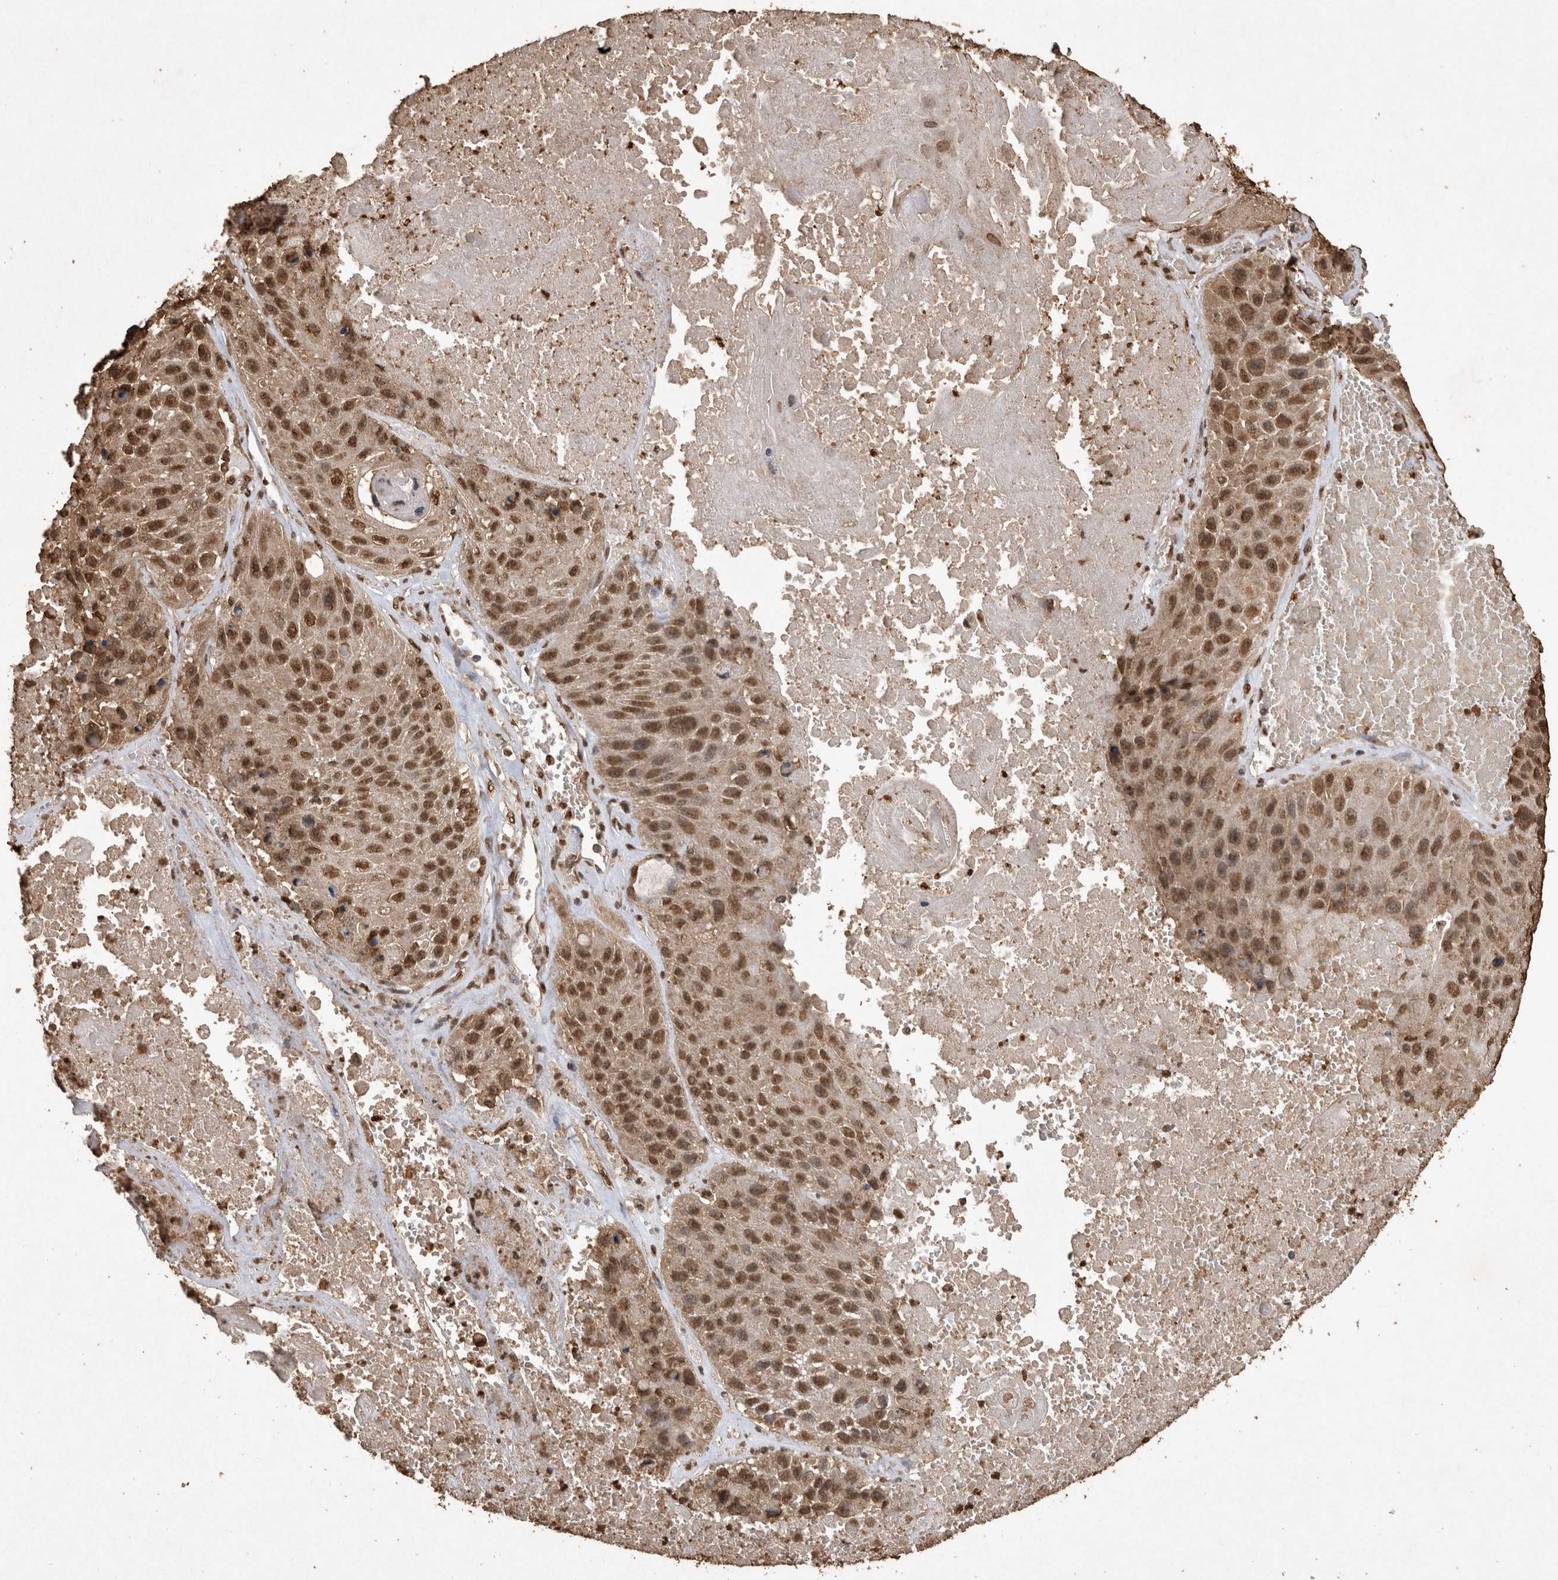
{"staining": {"intensity": "moderate", "quantity": ">75%", "location": "nuclear"}, "tissue": "lung cancer", "cell_type": "Tumor cells", "image_type": "cancer", "snomed": [{"axis": "morphology", "description": "Squamous cell carcinoma, NOS"}, {"axis": "topography", "description": "Lung"}], "caption": "A brown stain labels moderate nuclear expression of a protein in lung squamous cell carcinoma tumor cells.", "gene": "OAS2", "patient": {"sex": "male", "age": 61}}